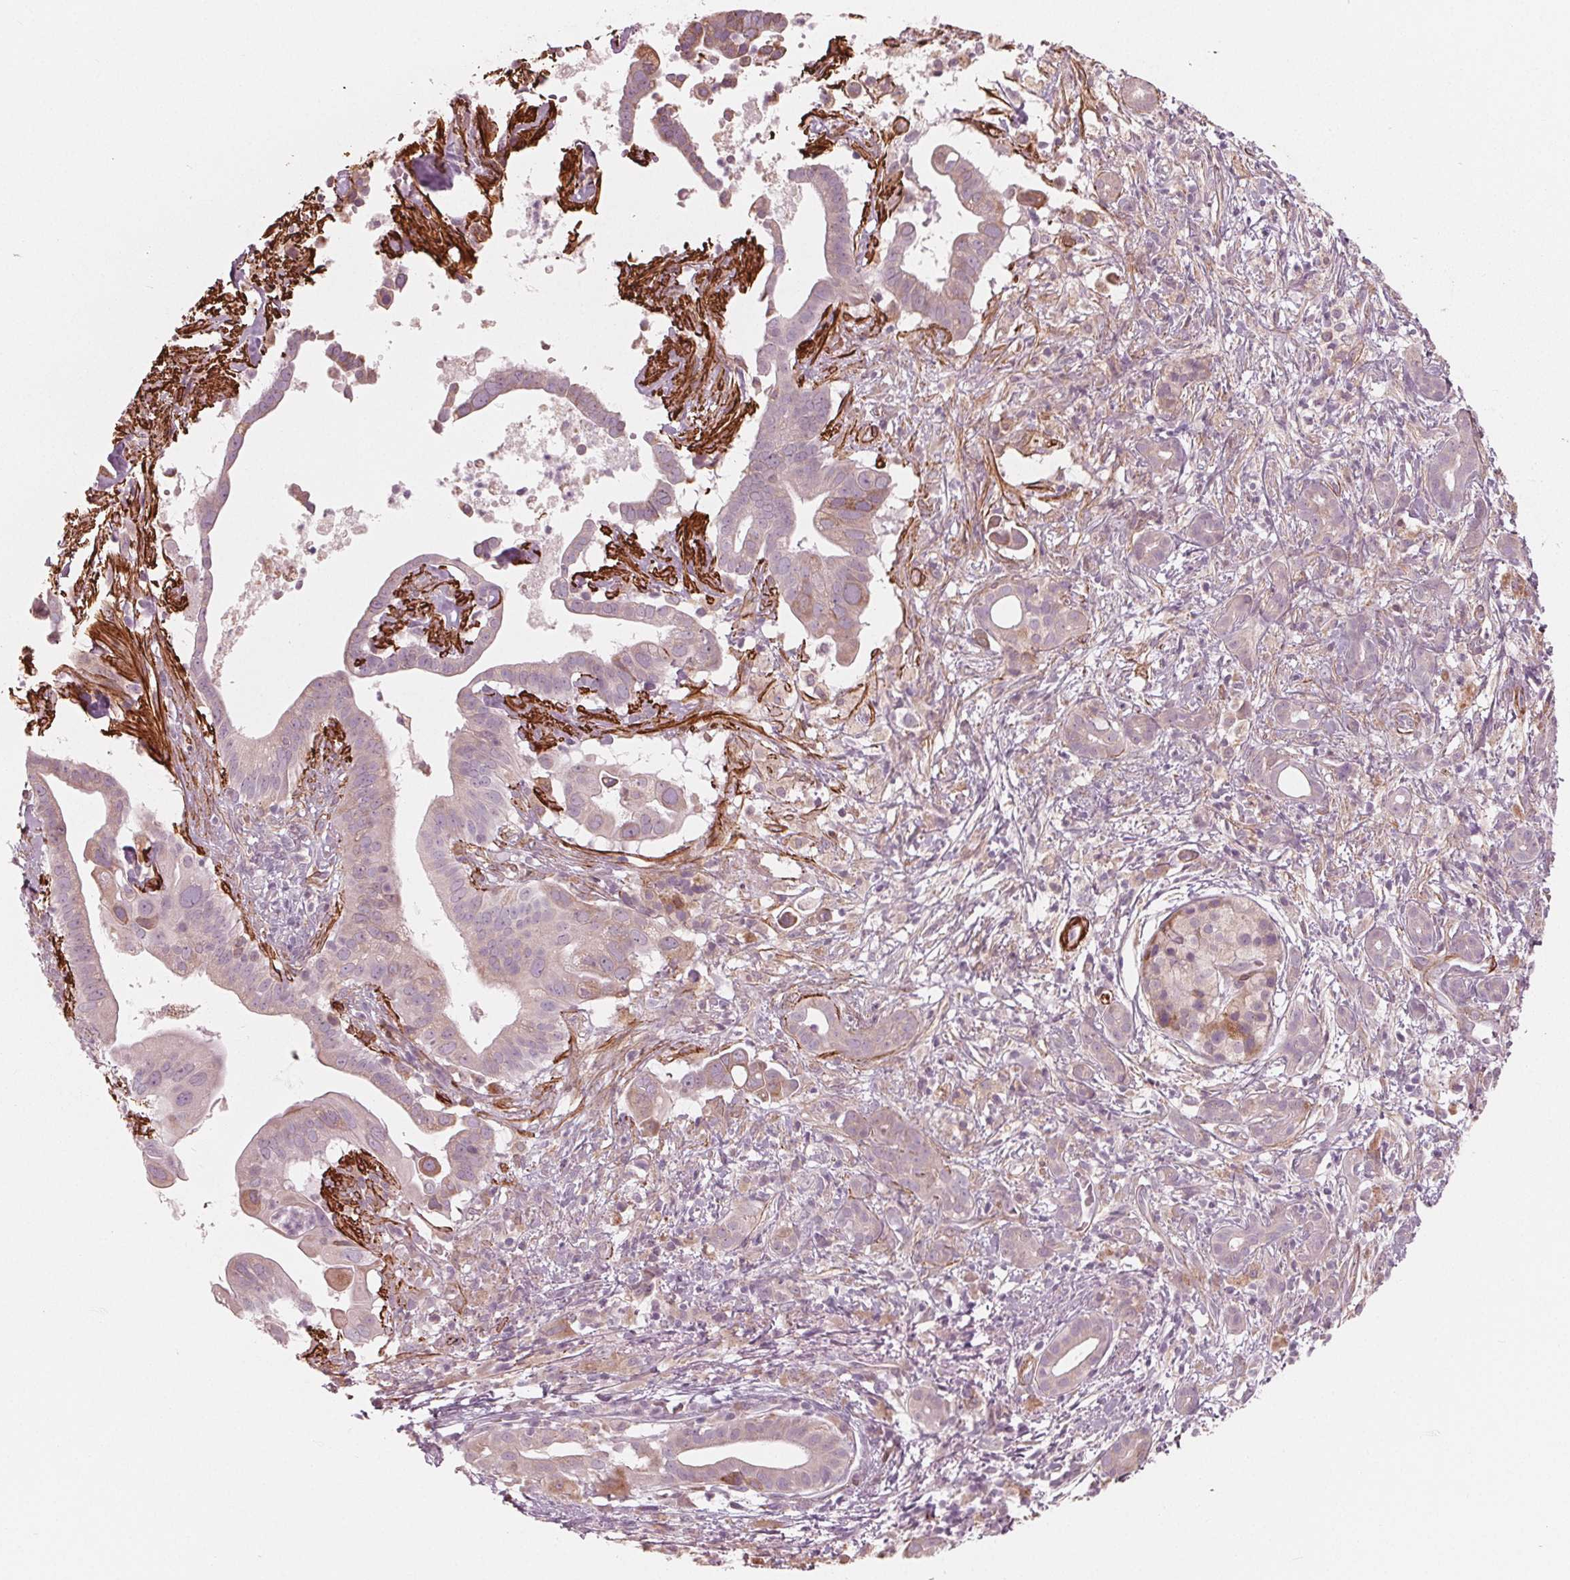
{"staining": {"intensity": "negative", "quantity": "none", "location": "none"}, "tissue": "pancreatic cancer", "cell_type": "Tumor cells", "image_type": "cancer", "snomed": [{"axis": "morphology", "description": "Adenocarcinoma, NOS"}, {"axis": "topography", "description": "Pancreas"}], "caption": "This histopathology image is of pancreatic adenocarcinoma stained with IHC to label a protein in brown with the nuclei are counter-stained blue. There is no expression in tumor cells.", "gene": "MIER3", "patient": {"sex": "male", "age": 61}}